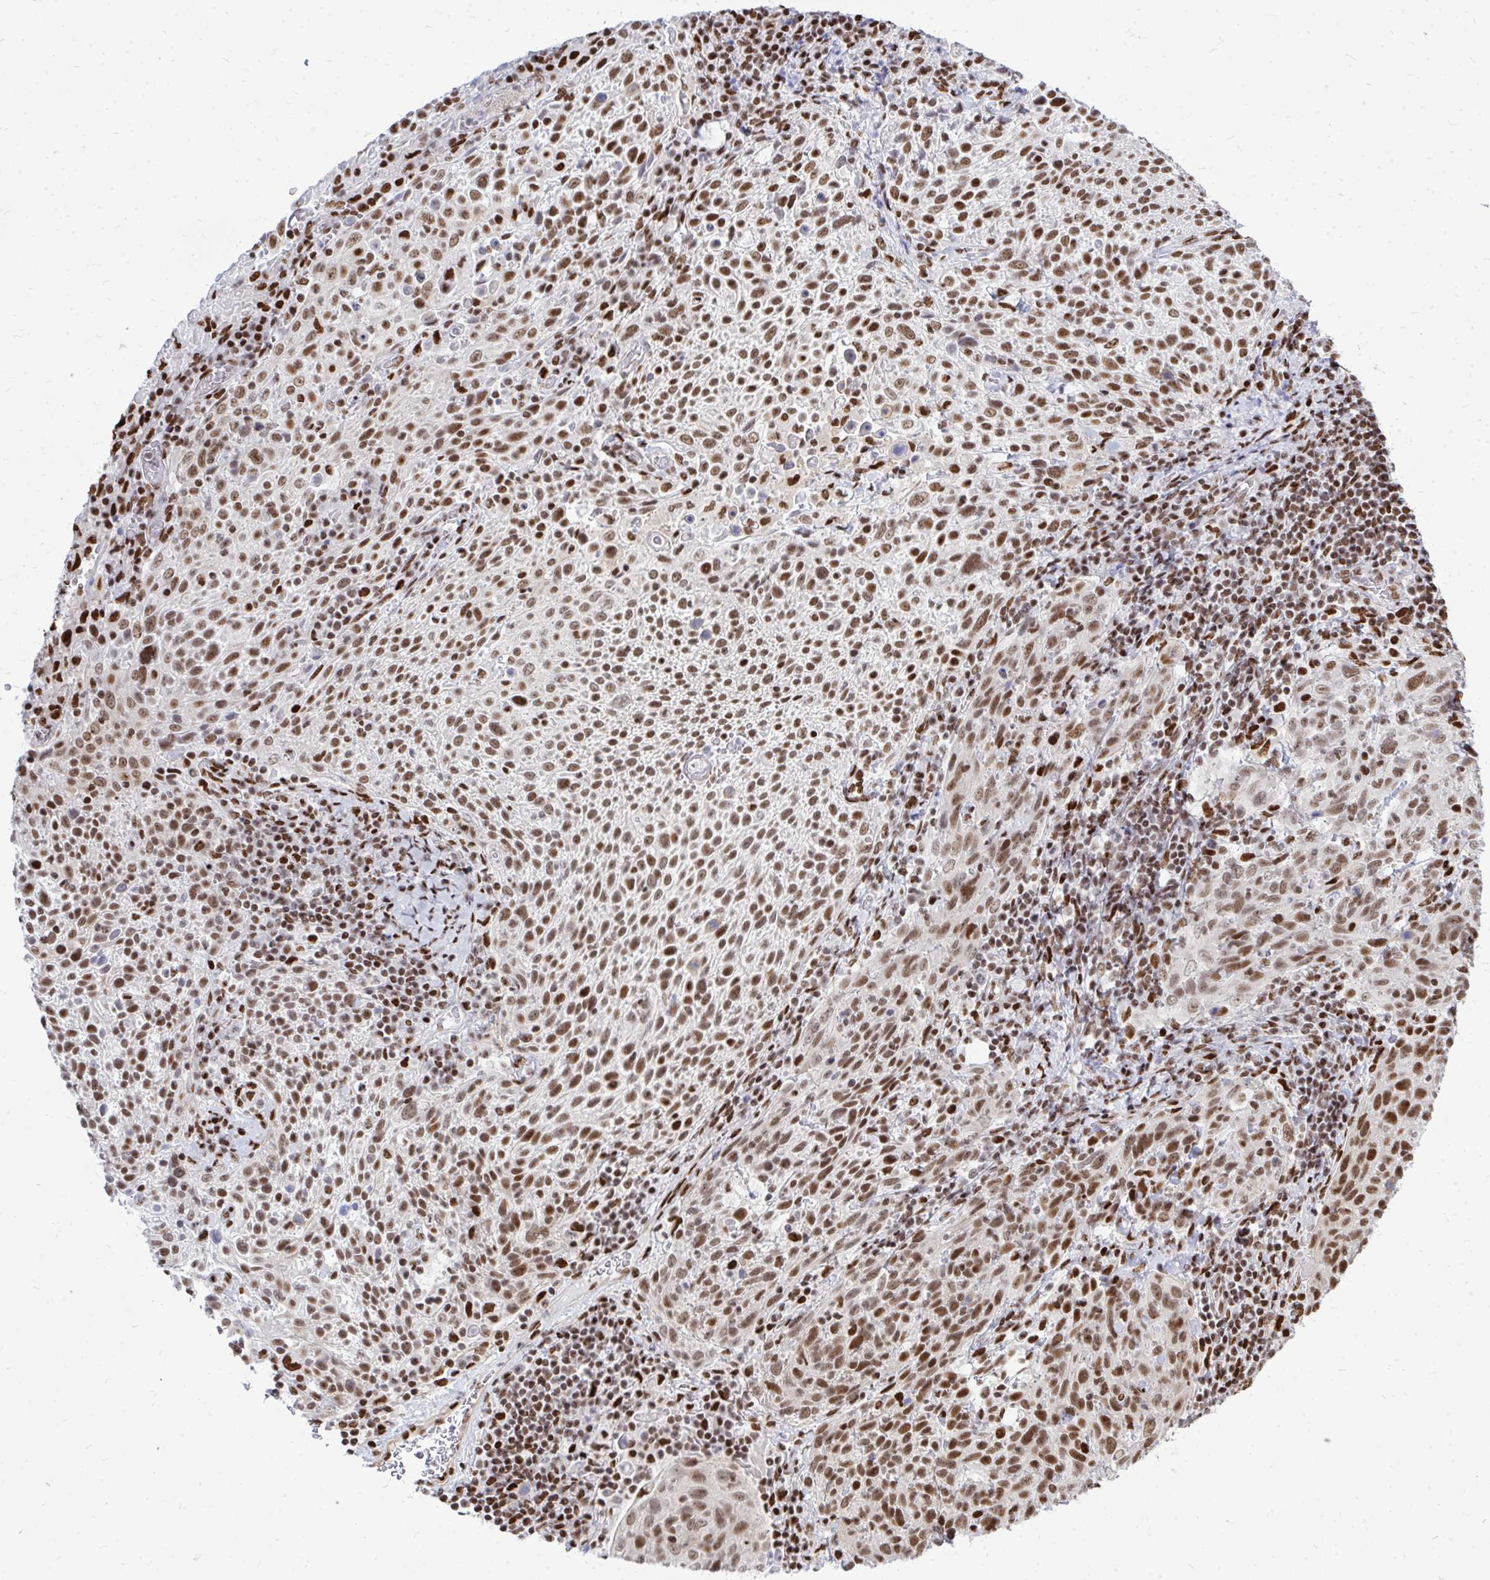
{"staining": {"intensity": "moderate", "quantity": ">75%", "location": "nuclear"}, "tissue": "cervical cancer", "cell_type": "Tumor cells", "image_type": "cancer", "snomed": [{"axis": "morphology", "description": "Squamous cell carcinoma, NOS"}, {"axis": "topography", "description": "Cervix"}], "caption": "Brown immunohistochemical staining in cervical squamous cell carcinoma exhibits moderate nuclear staining in about >75% of tumor cells.", "gene": "TBL1Y", "patient": {"sex": "female", "age": 61}}